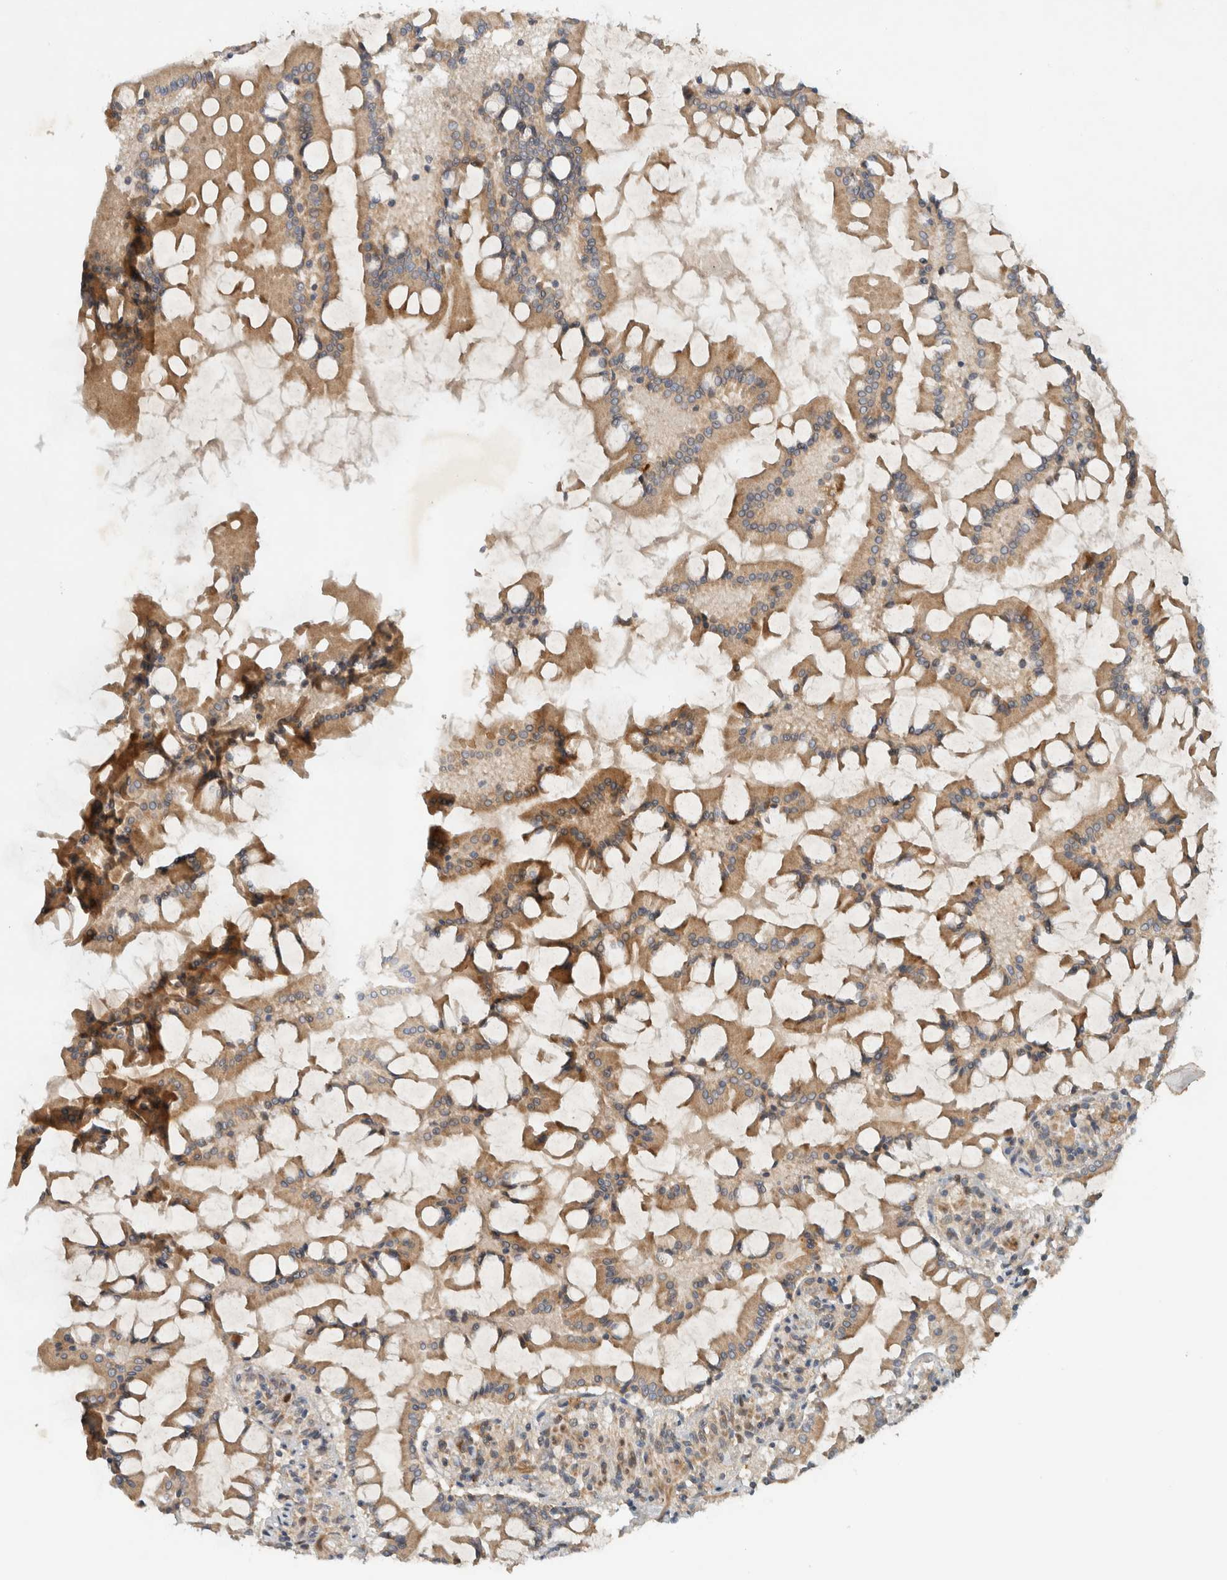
{"staining": {"intensity": "strong", "quantity": ">75%", "location": "cytoplasmic/membranous"}, "tissue": "small intestine", "cell_type": "Glandular cells", "image_type": "normal", "snomed": [{"axis": "morphology", "description": "Normal tissue, NOS"}, {"axis": "topography", "description": "Small intestine"}], "caption": "Strong cytoplasmic/membranous positivity is seen in approximately >75% of glandular cells in normal small intestine.", "gene": "ARMC9", "patient": {"sex": "male", "age": 41}}